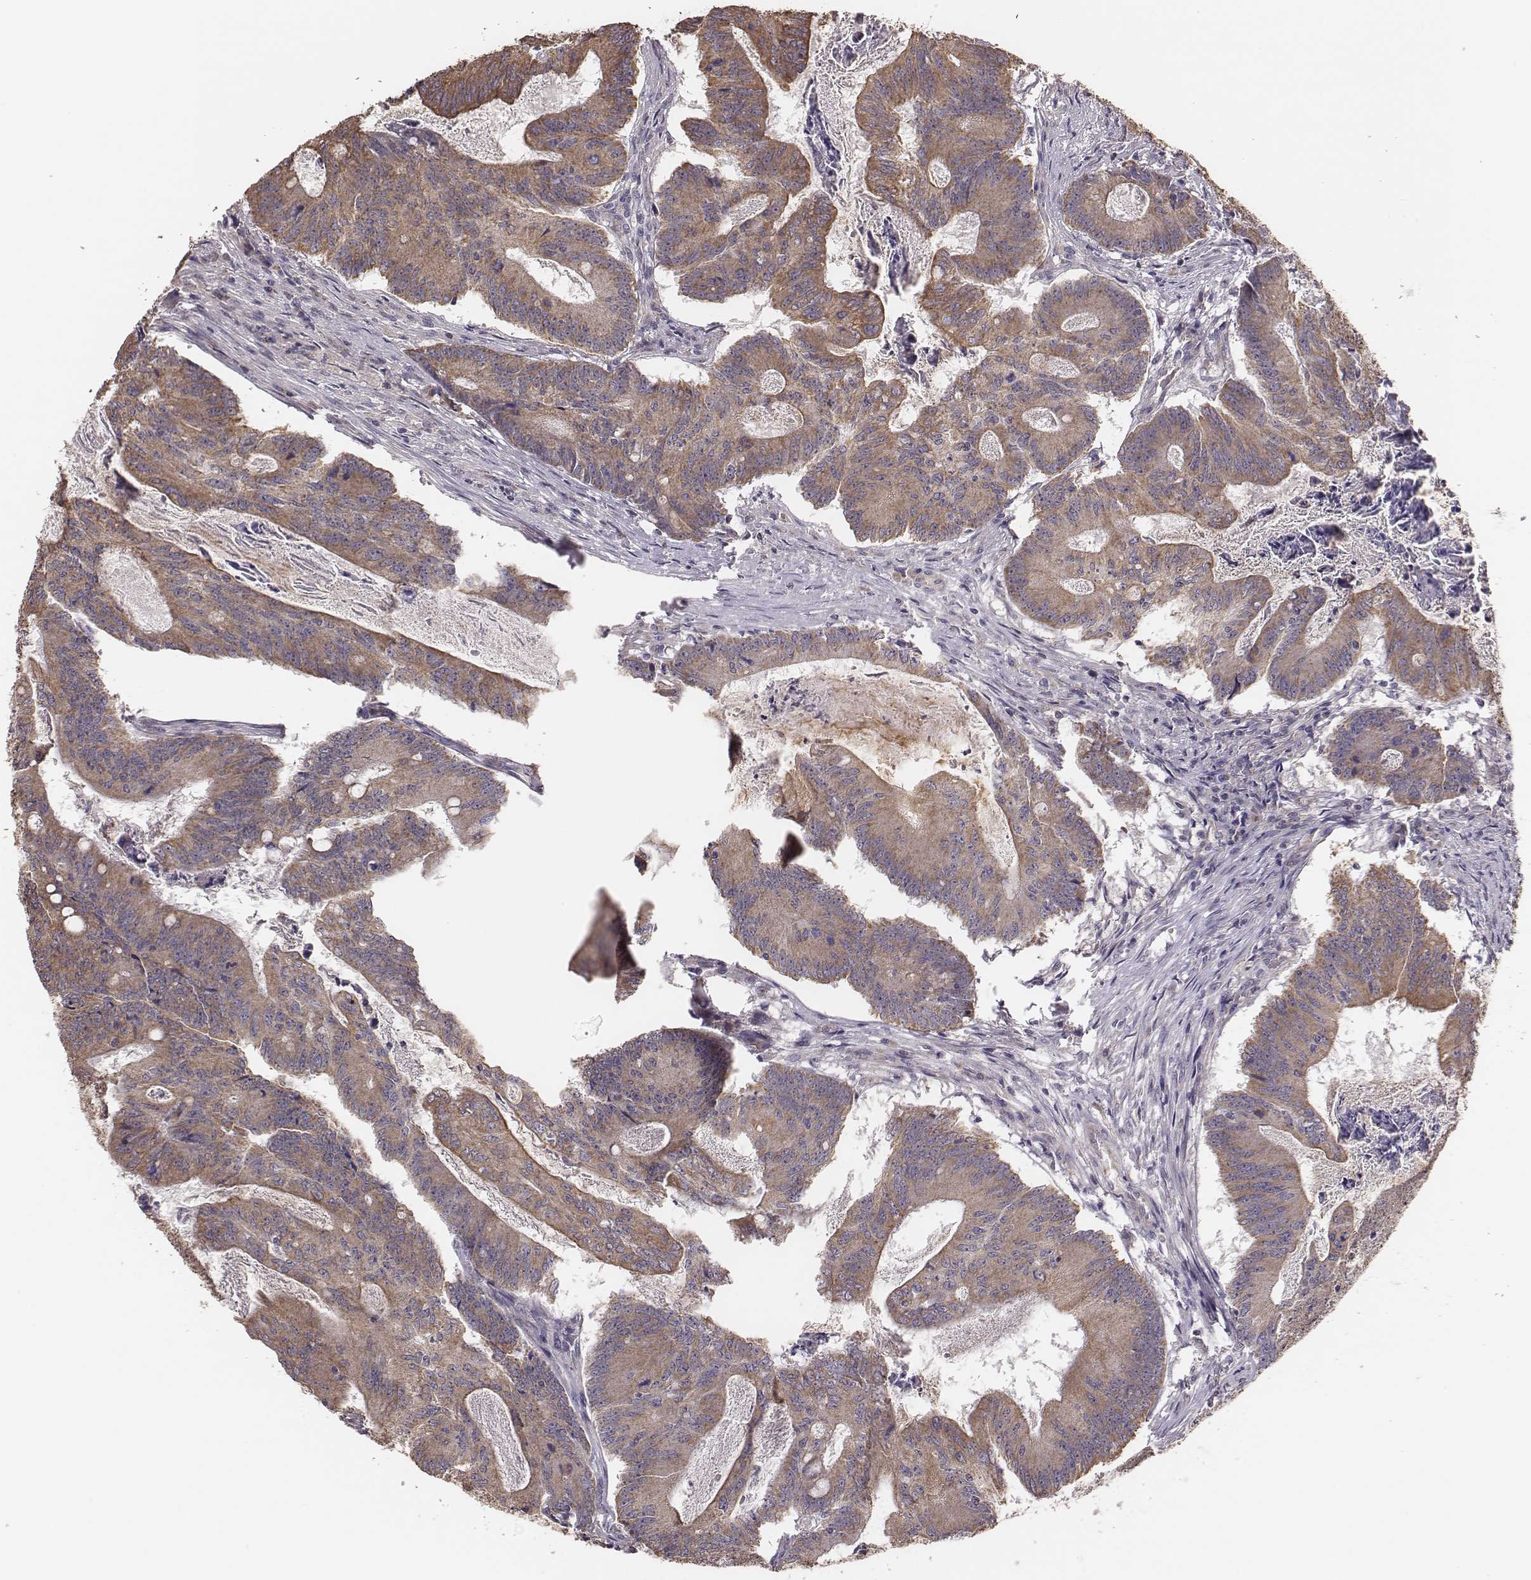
{"staining": {"intensity": "weak", "quantity": ">75%", "location": "cytoplasmic/membranous"}, "tissue": "colorectal cancer", "cell_type": "Tumor cells", "image_type": "cancer", "snomed": [{"axis": "morphology", "description": "Adenocarcinoma, NOS"}, {"axis": "topography", "description": "Colon"}], "caption": "Human colorectal cancer stained for a protein (brown) displays weak cytoplasmic/membranous positive staining in approximately >75% of tumor cells.", "gene": "HAVCR1", "patient": {"sex": "female", "age": 70}}